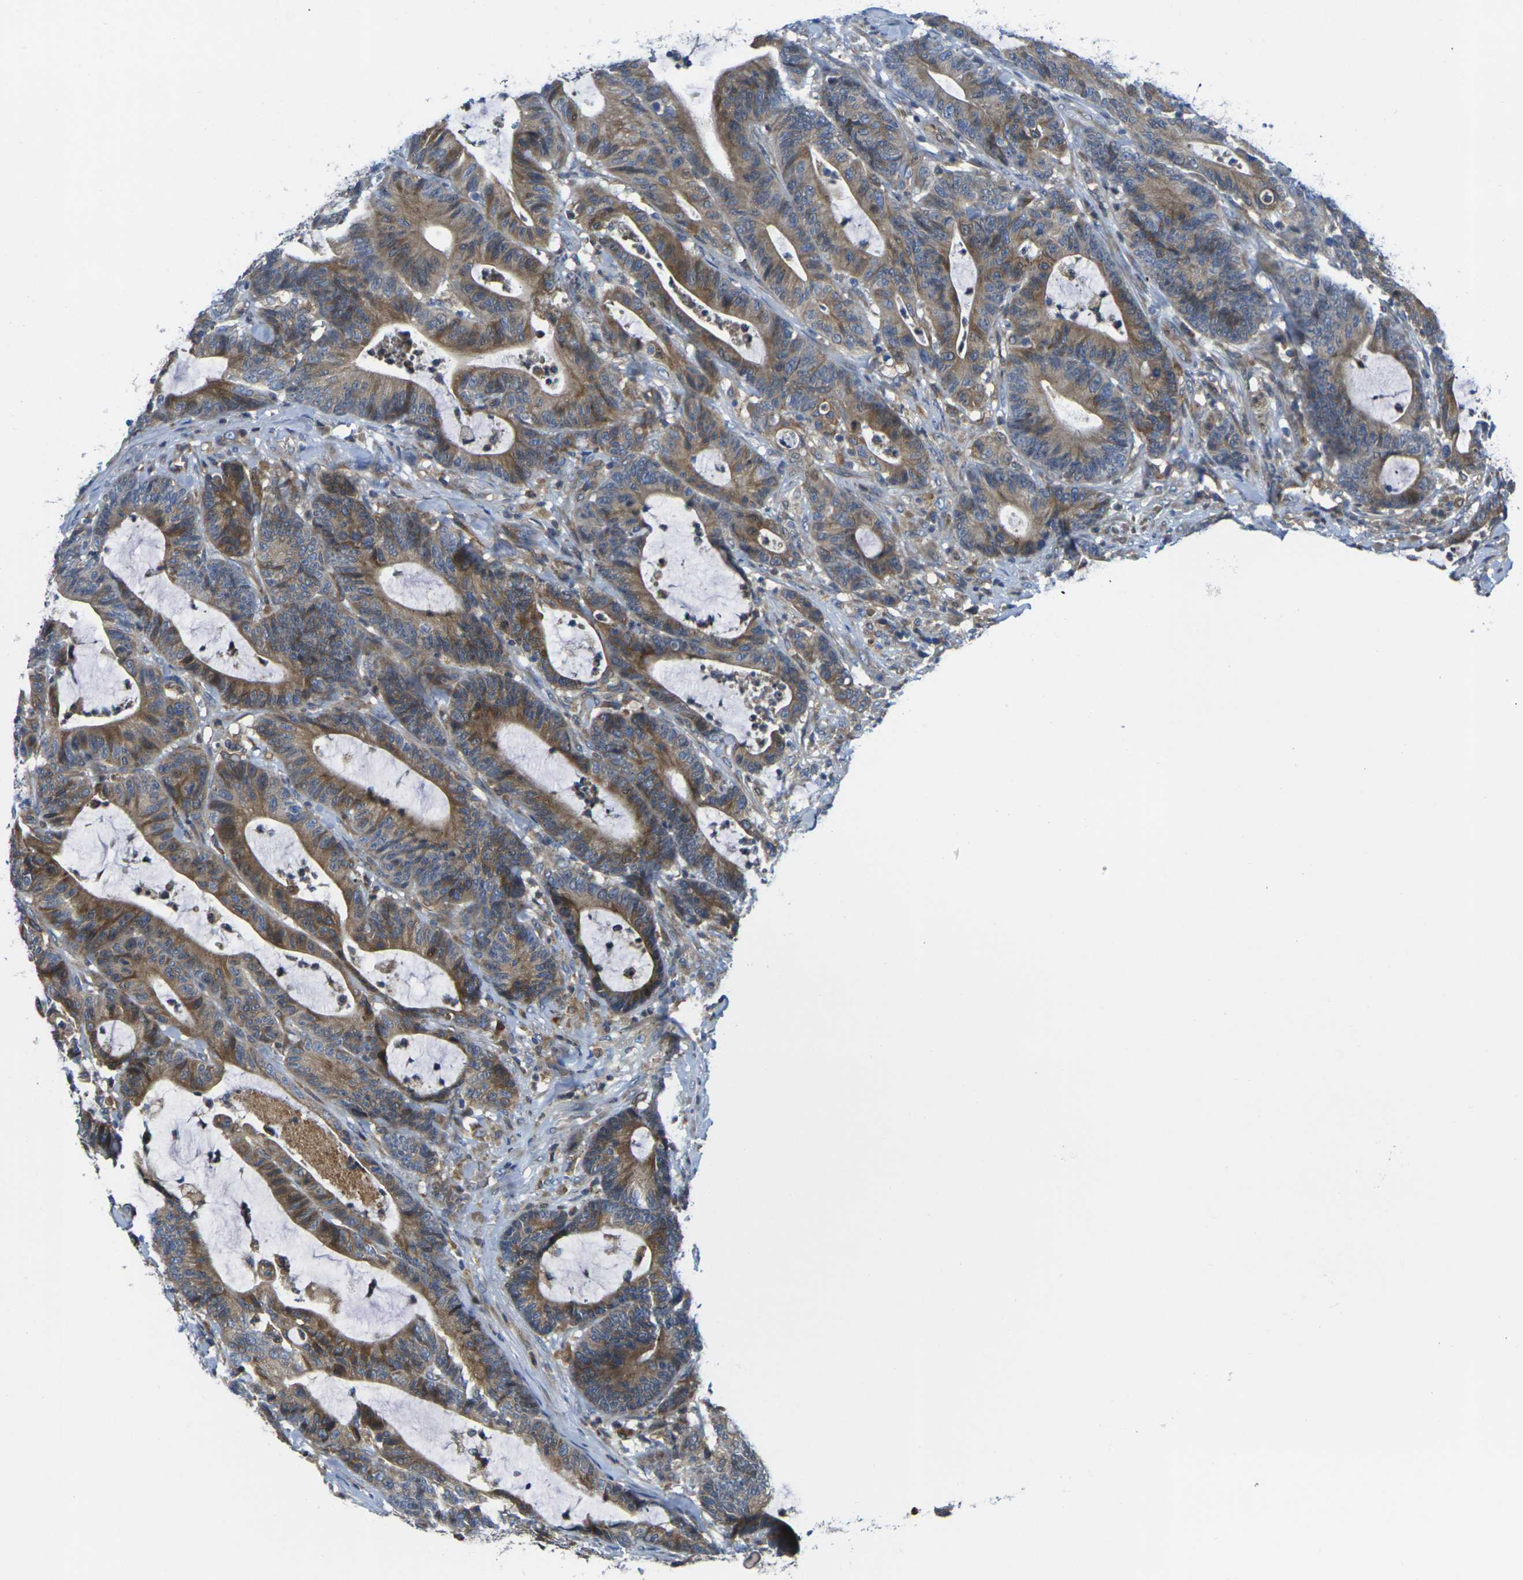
{"staining": {"intensity": "moderate", "quantity": ">75%", "location": "cytoplasmic/membranous"}, "tissue": "colorectal cancer", "cell_type": "Tumor cells", "image_type": "cancer", "snomed": [{"axis": "morphology", "description": "Adenocarcinoma, NOS"}, {"axis": "topography", "description": "Colon"}], "caption": "Protein staining reveals moderate cytoplasmic/membranous positivity in approximately >75% of tumor cells in colorectal cancer (adenocarcinoma).", "gene": "FZD1", "patient": {"sex": "female", "age": 84}}